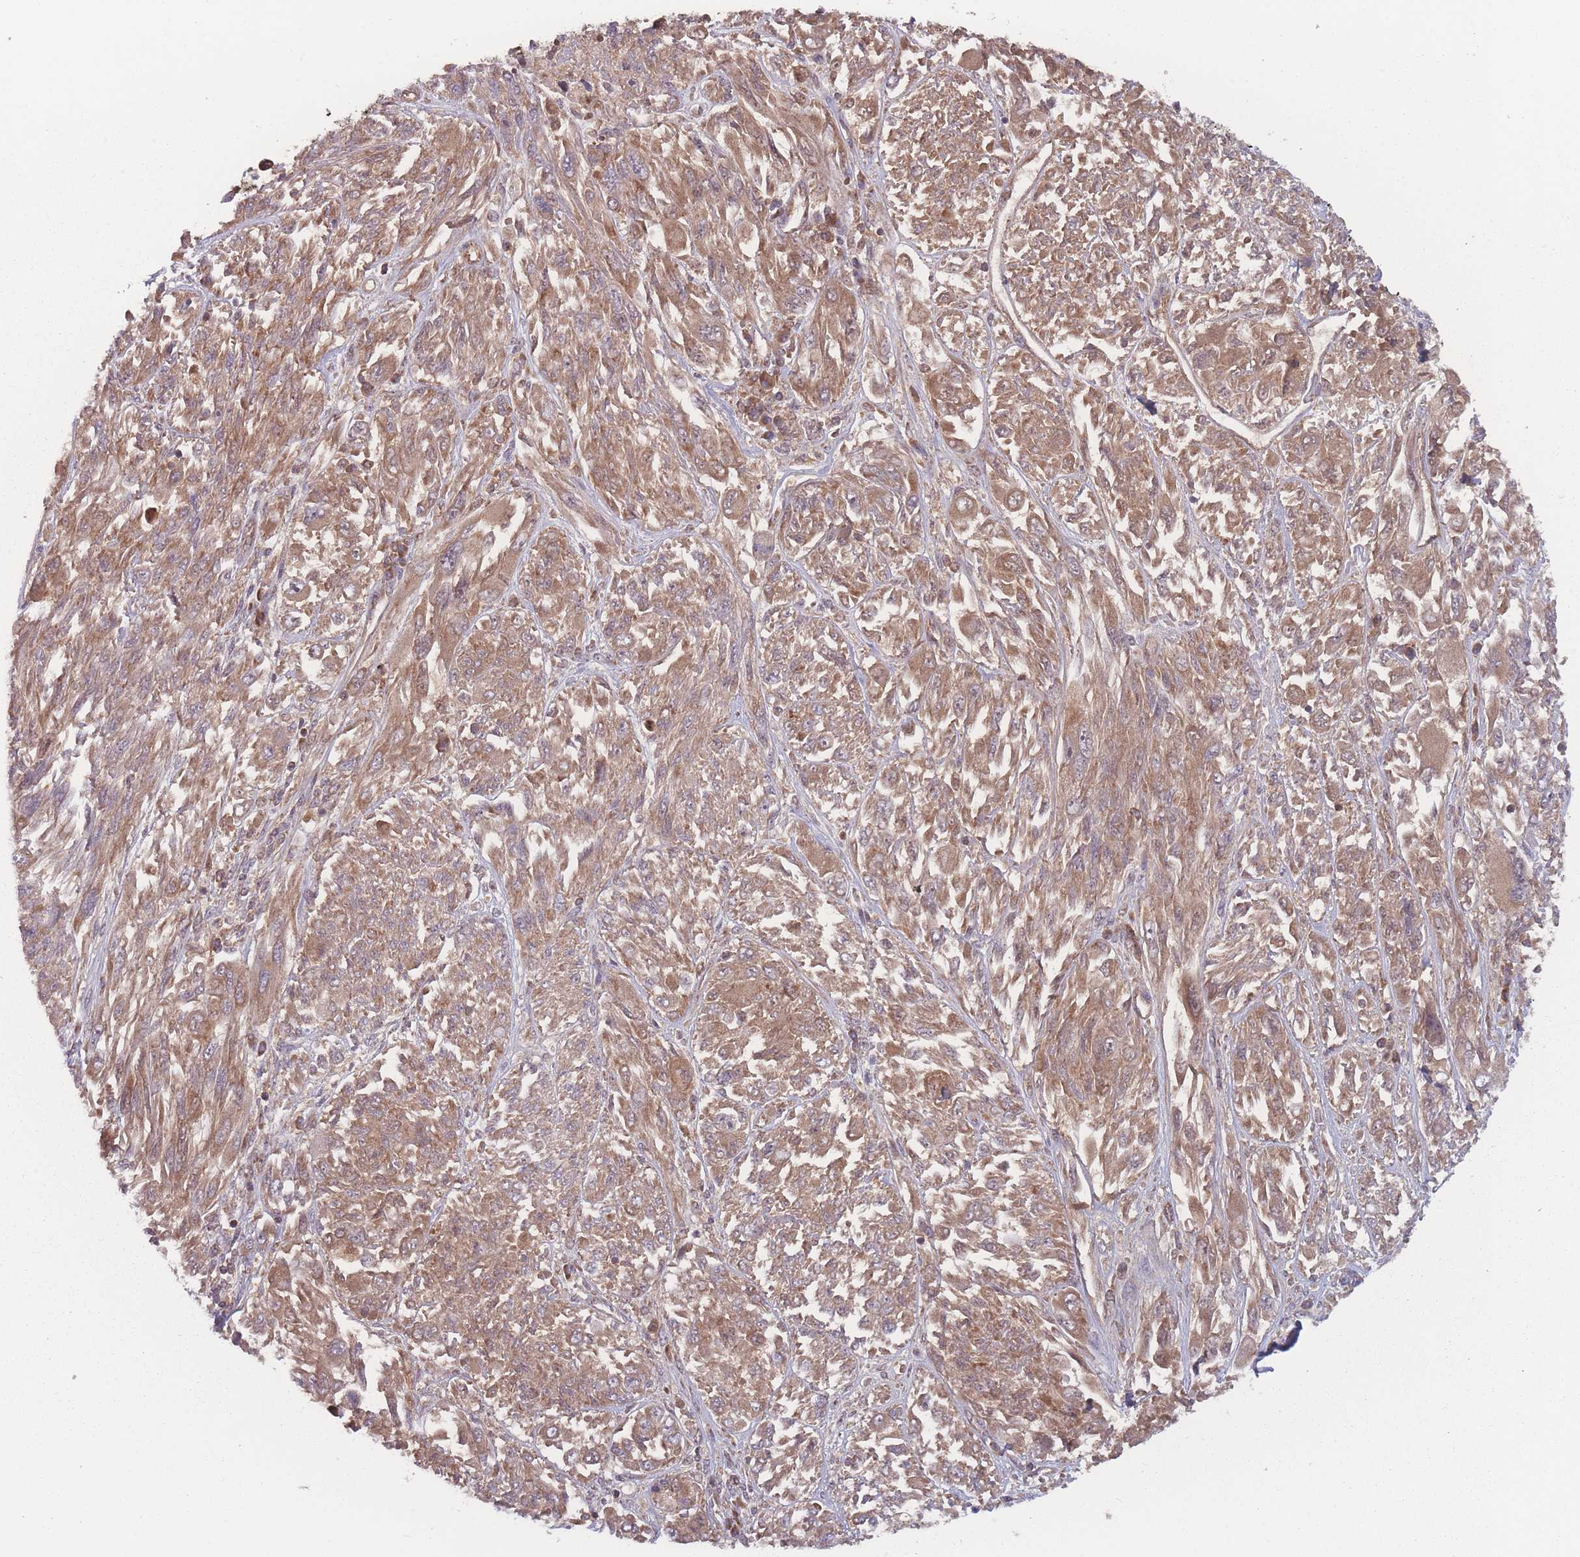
{"staining": {"intensity": "moderate", "quantity": ">75%", "location": "cytoplasmic/membranous"}, "tissue": "melanoma", "cell_type": "Tumor cells", "image_type": "cancer", "snomed": [{"axis": "morphology", "description": "Malignant melanoma, NOS"}, {"axis": "topography", "description": "Skin"}], "caption": "There is medium levels of moderate cytoplasmic/membranous positivity in tumor cells of melanoma, as demonstrated by immunohistochemical staining (brown color).", "gene": "ATP5MG", "patient": {"sex": "female", "age": 91}}